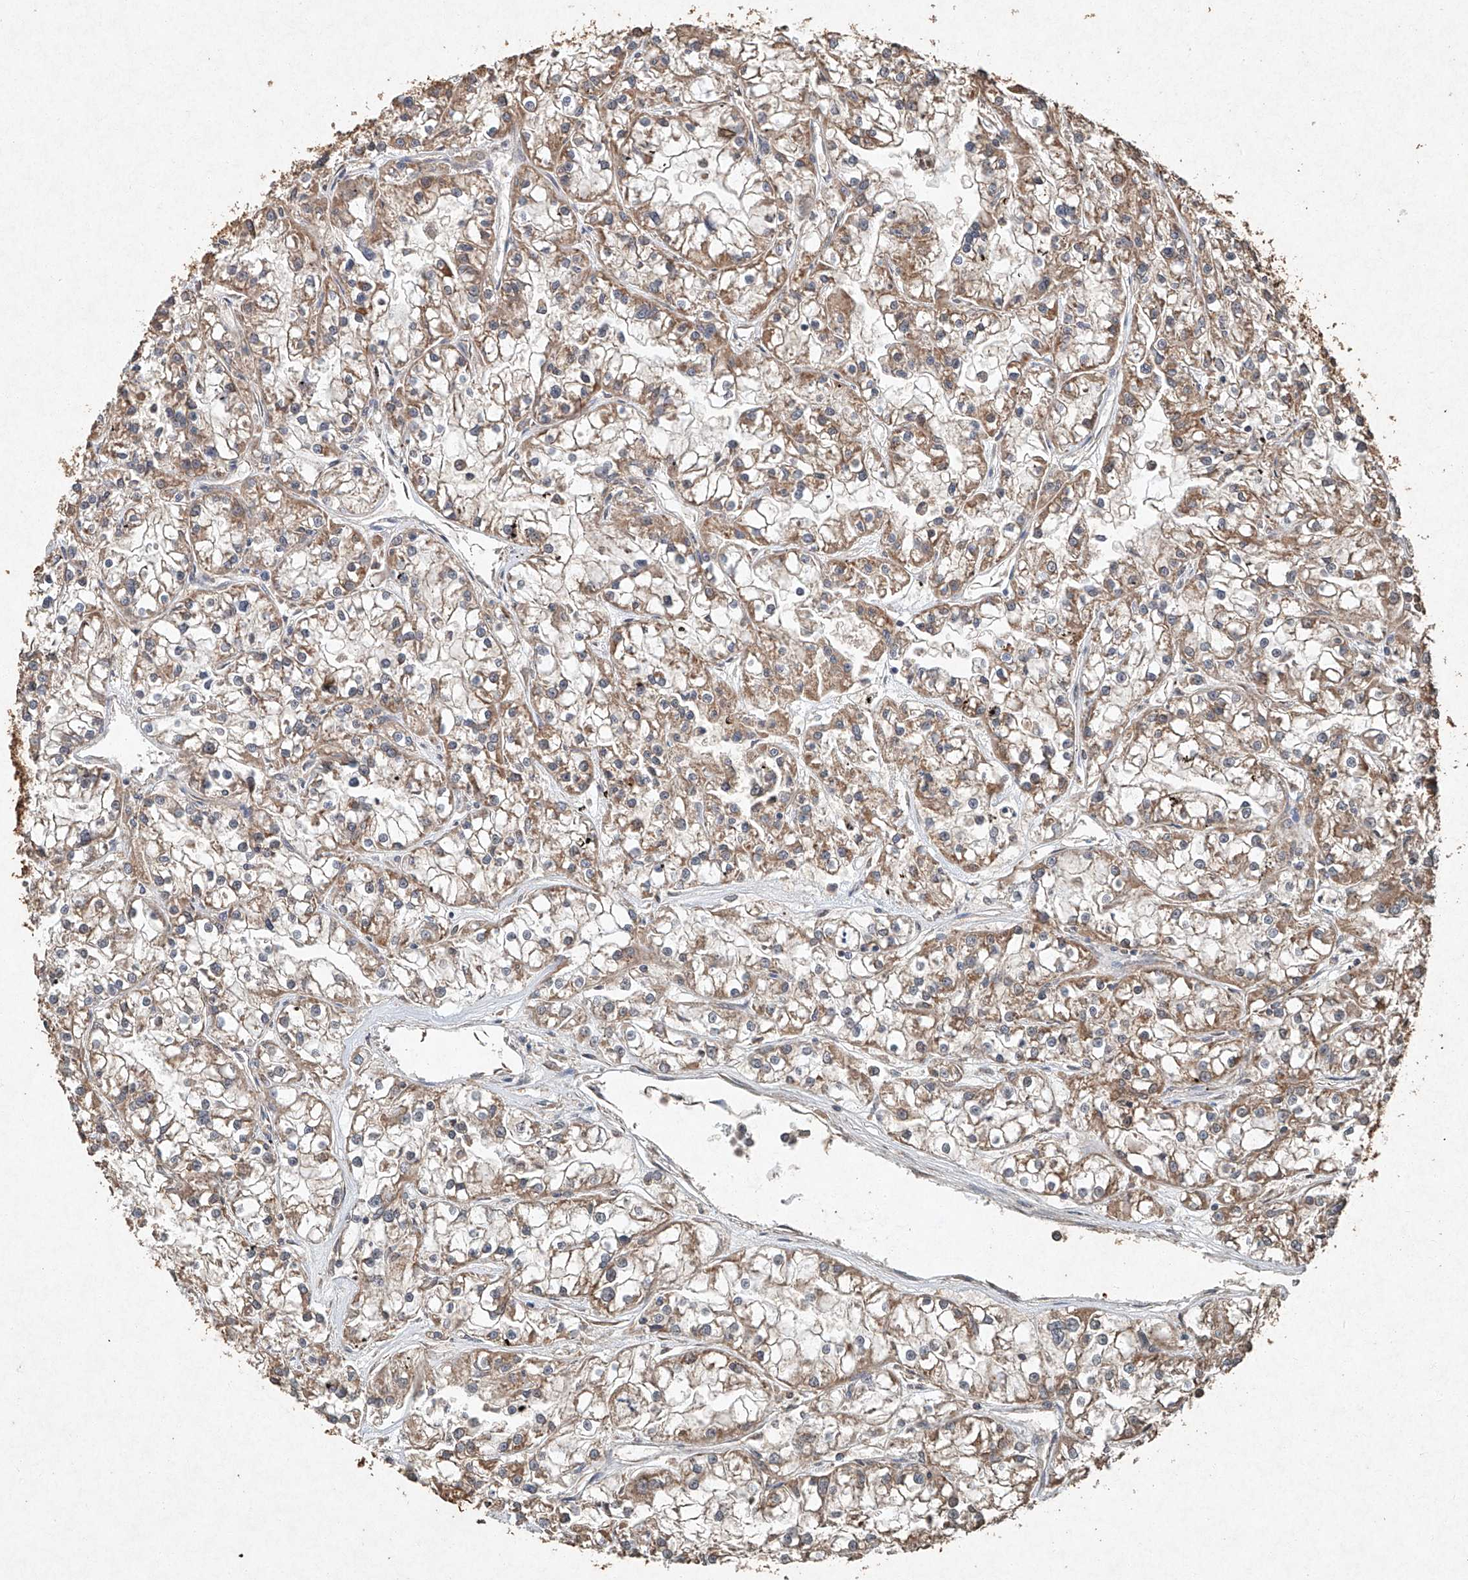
{"staining": {"intensity": "weak", "quantity": ">75%", "location": "cytoplasmic/membranous"}, "tissue": "renal cancer", "cell_type": "Tumor cells", "image_type": "cancer", "snomed": [{"axis": "morphology", "description": "Adenocarcinoma, NOS"}, {"axis": "topography", "description": "Kidney"}], "caption": "Immunohistochemical staining of human adenocarcinoma (renal) exhibits low levels of weak cytoplasmic/membranous expression in approximately >75% of tumor cells.", "gene": "STK3", "patient": {"sex": "female", "age": 52}}